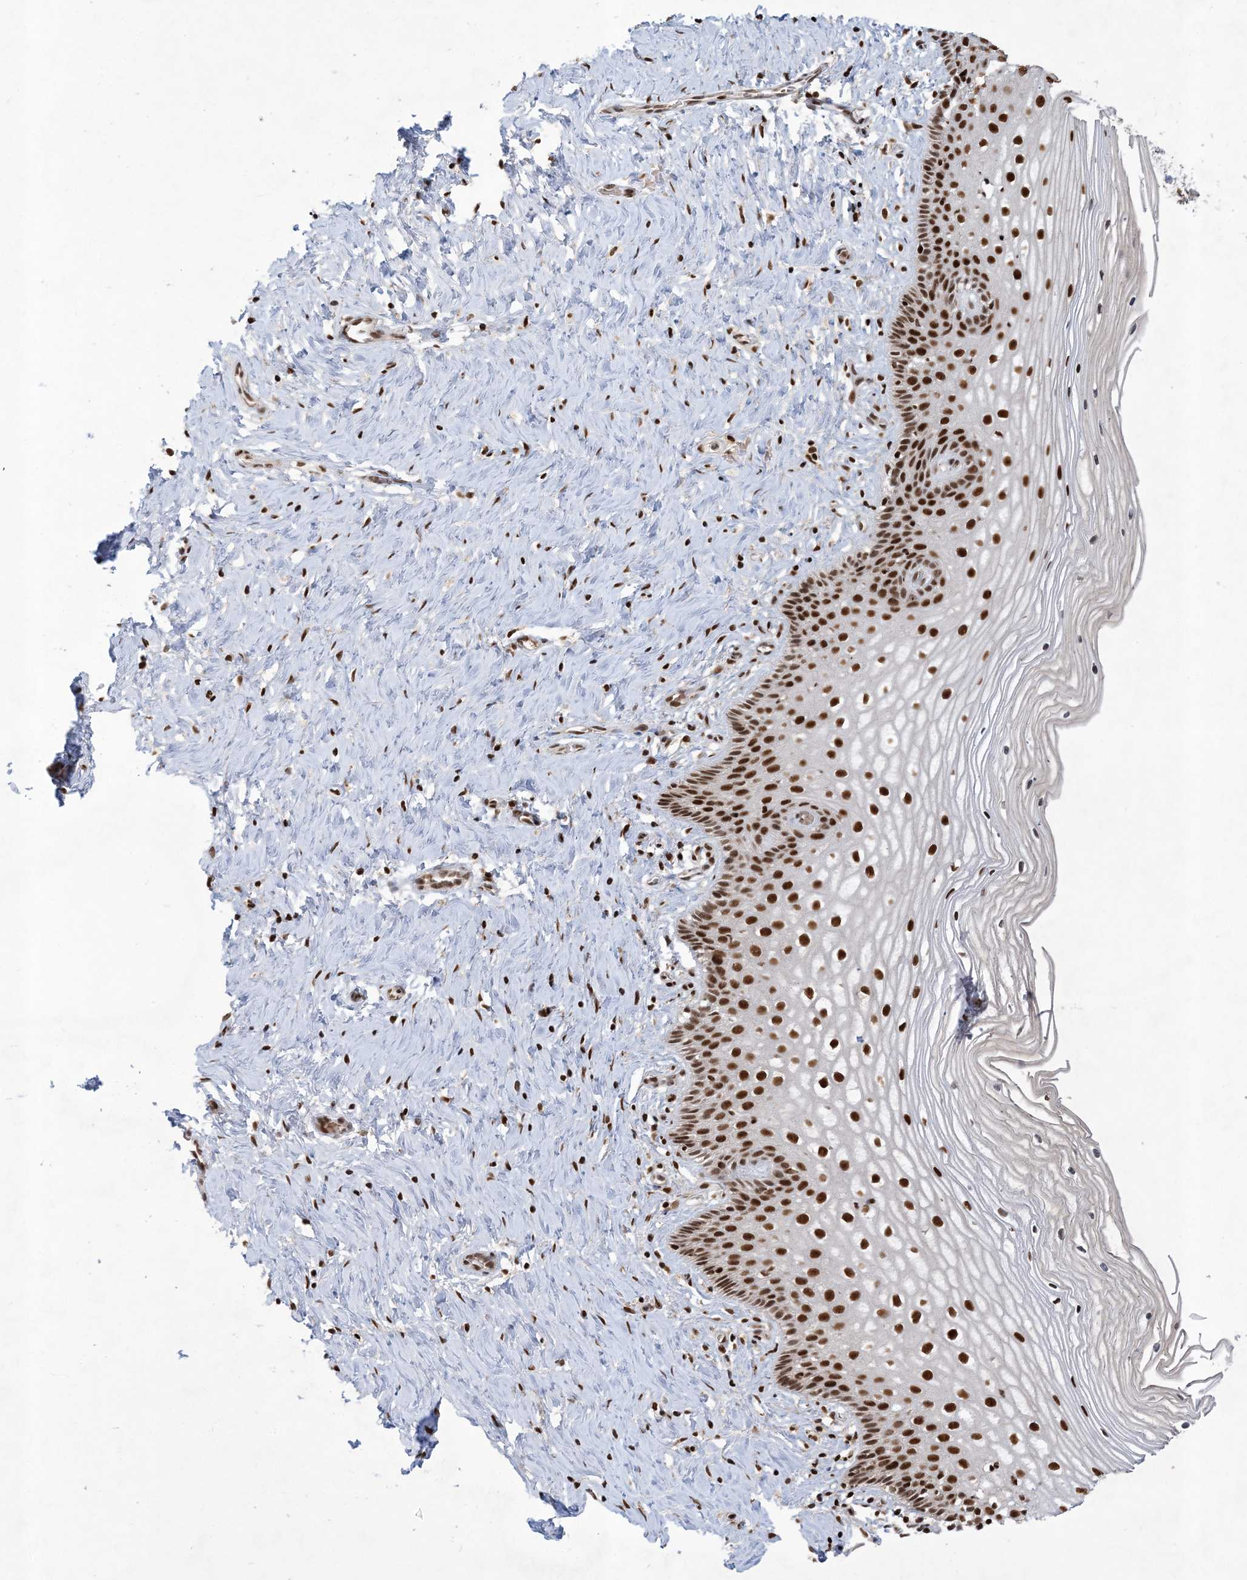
{"staining": {"intensity": "strong", "quantity": ">75%", "location": "nuclear"}, "tissue": "cervix", "cell_type": "Glandular cells", "image_type": "normal", "snomed": [{"axis": "morphology", "description": "Normal tissue, NOS"}, {"axis": "topography", "description": "Cervix"}], "caption": "IHC (DAB) staining of benign cervix displays strong nuclear protein staining in about >75% of glandular cells.", "gene": "PPIL2", "patient": {"sex": "female", "age": 33}}